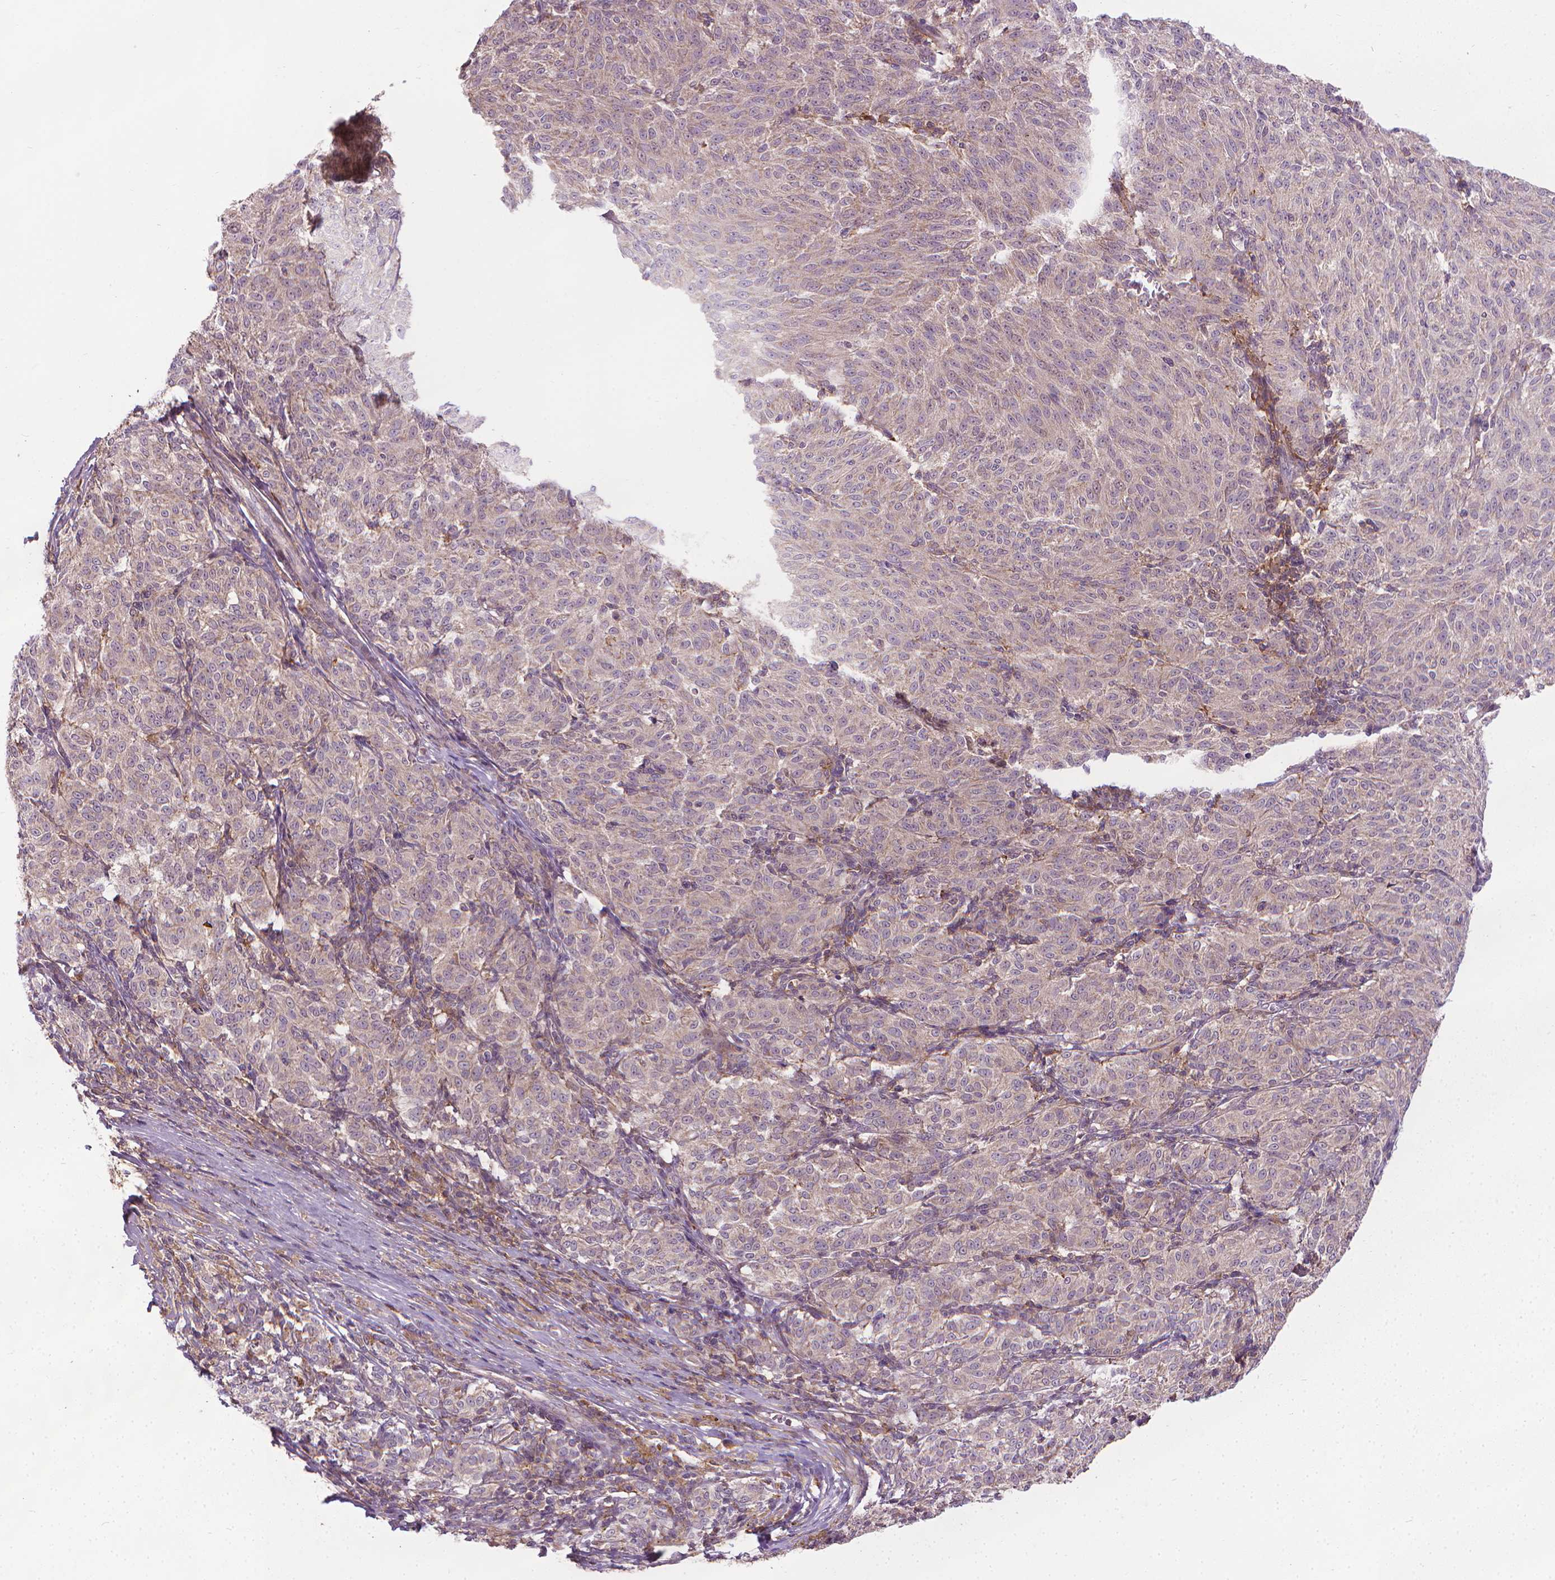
{"staining": {"intensity": "weak", "quantity": "25%-75%", "location": "cytoplasmic/membranous"}, "tissue": "melanoma", "cell_type": "Tumor cells", "image_type": "cancer", "snomed": [{"axis": "morphology", "description": "Malignant melanoma, NOS"}, {"axis": "topography", "description": "Skin"}], "caption": "Brown immunohistochemical staining in melanoma shows weak cytoplasmic/membranous staining in about 25%-75% of tumor cells.", "gene": "PRAG1", "patient": {"sex": "female", "age": 72}}